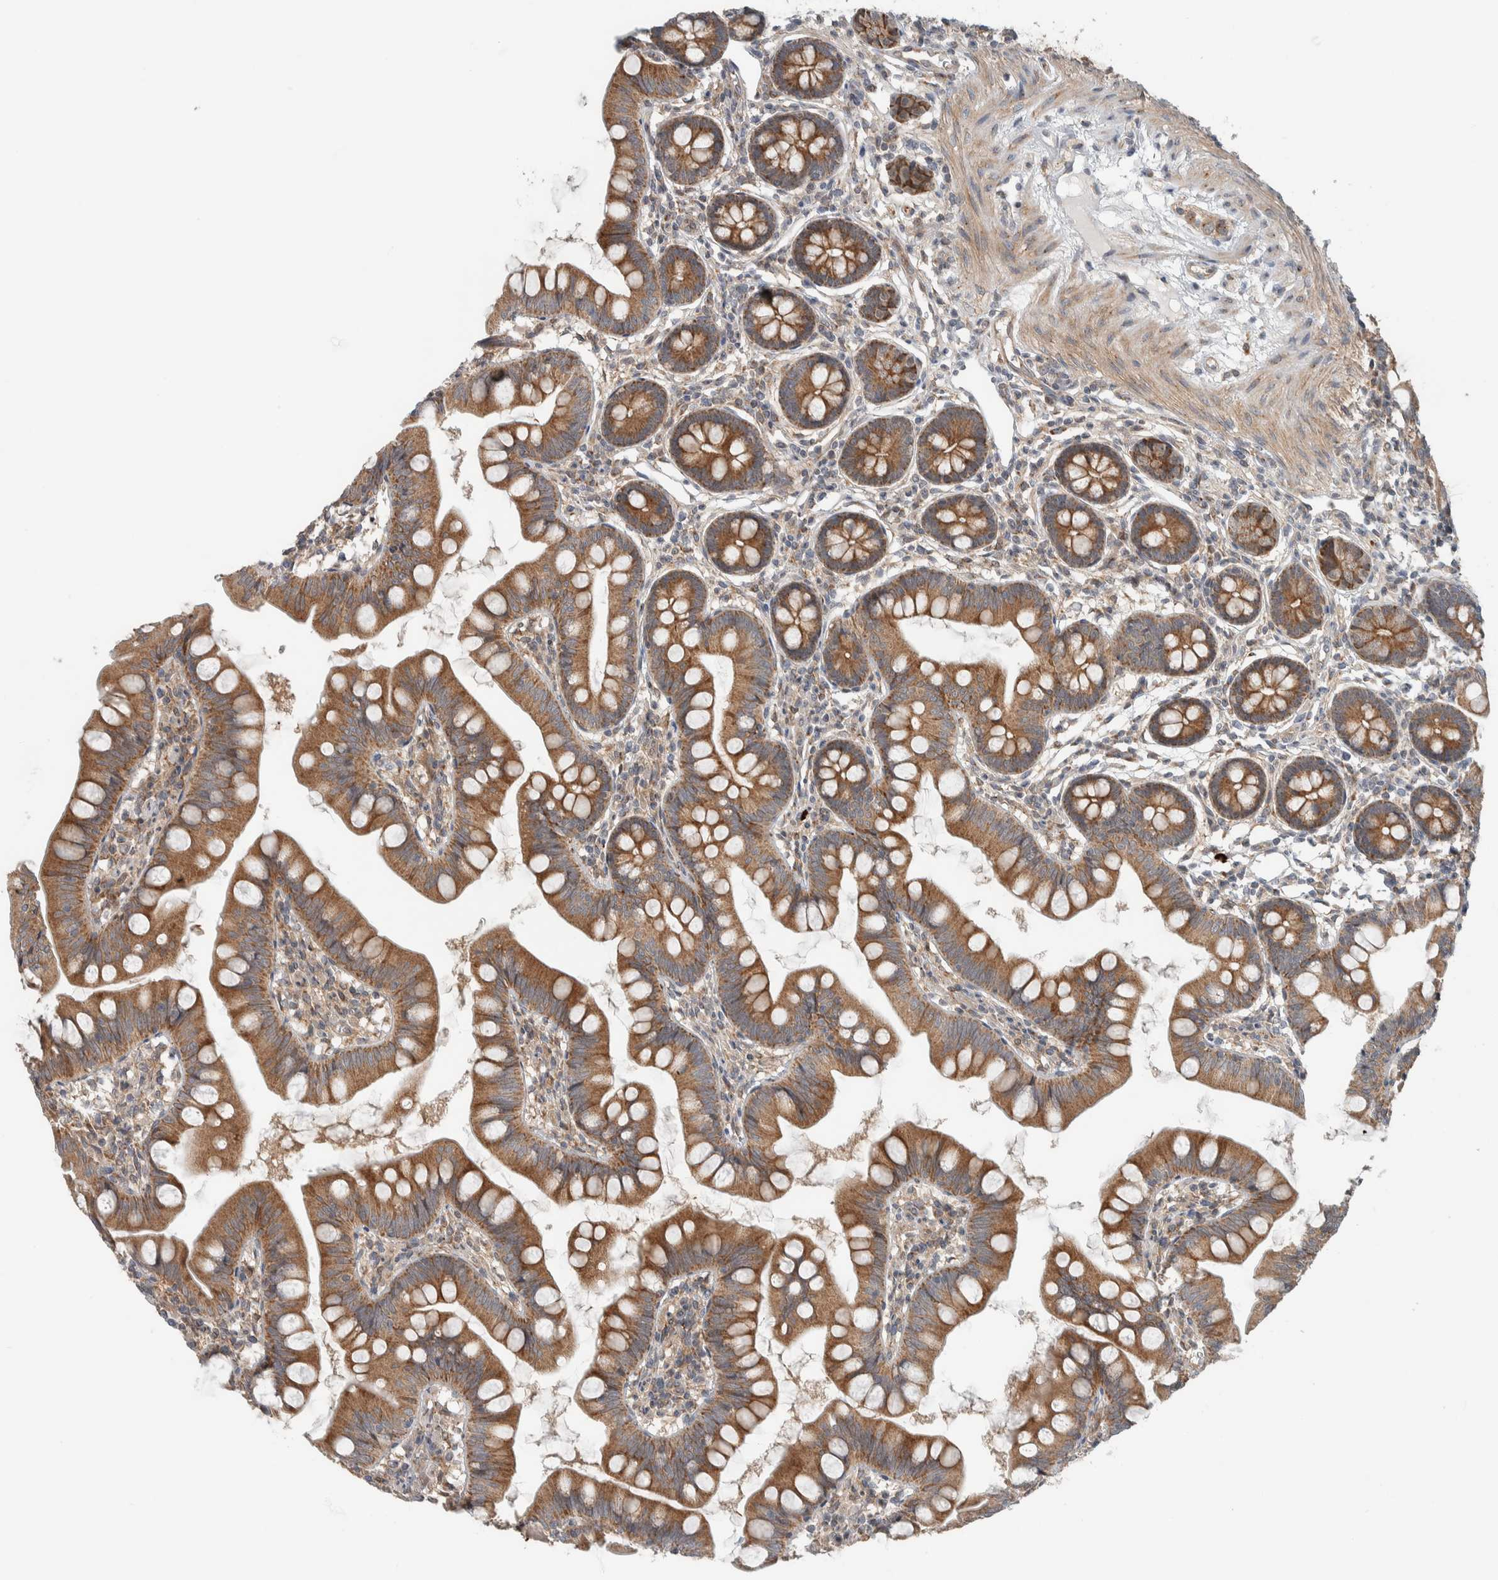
{"staining": {"intensity": "moderate", "quantity": ">75%", "location": "cytoplasmic/membranous"}, "tissue": "small intestine", "cell_type": "Glandular cells", "image_type": "normal", "snomed": [{"axis": "morphology", "description": "Normal tissue, NOS"}, {"axis": "topography", "description": "Small intestine"}], "caption": "This photomicrograph displays normal small intestine stained with immunohistochemistry (IHC) to label a protein in brown. The cytoplasmic/membranous of glandular cells show moderate positivity for the protein. Nuclei are counter-stained blue.", "gene": "RERE", "patient": {"sex": "male", "age": 7}}